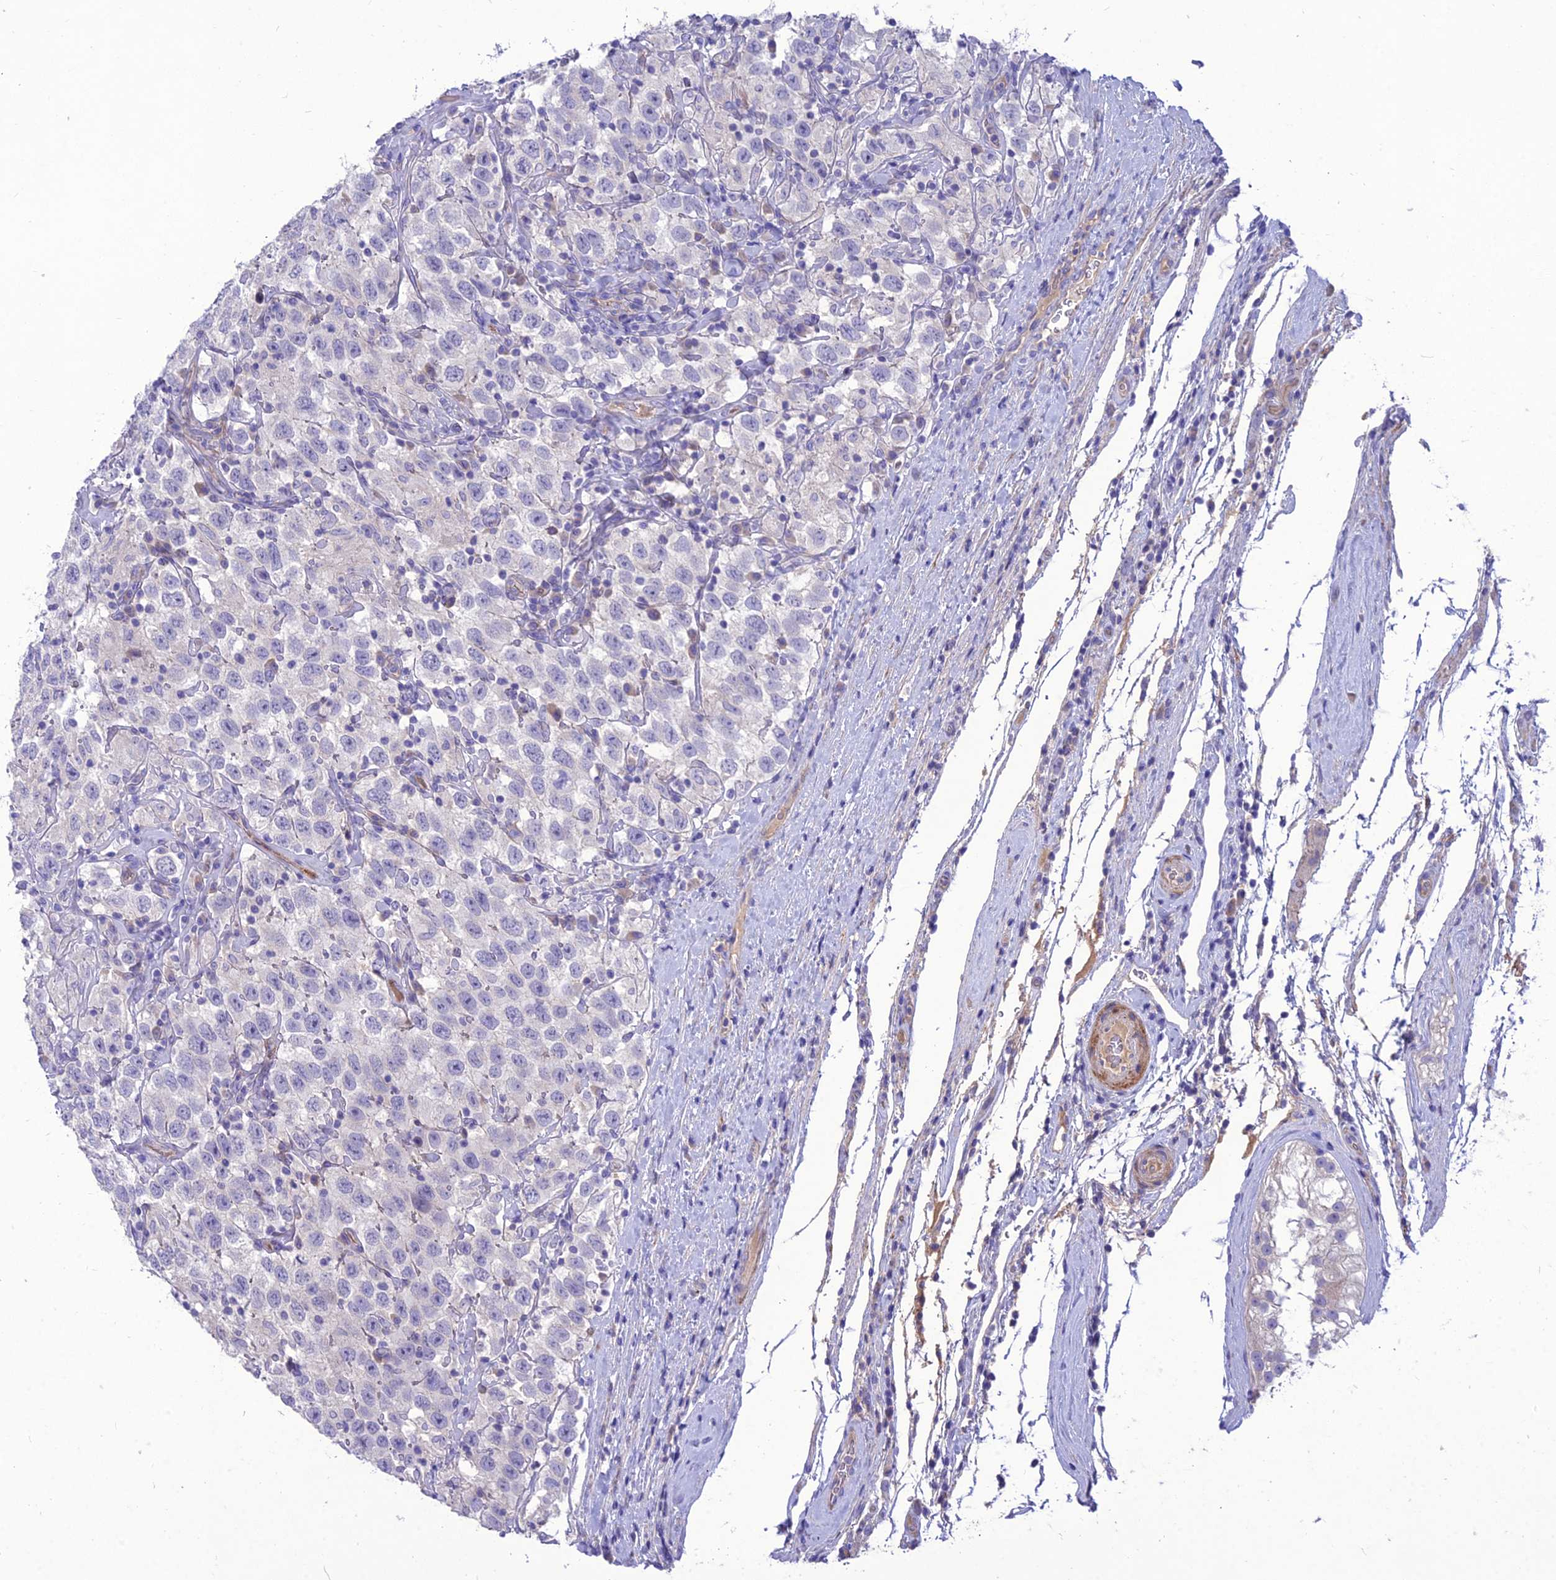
{"staining": {"intensity": "negative", "quantity": "none", "location": "none"}, "tissue": "testis cancer", "cell_type": "Tumor cells", "image_type": "cancer", "snomed": [{"axis": "morphology", "description": "Seminoma, NOS"}, {"axis": "topography", "description": "Testis"}], "caption": "Protein analysis of testis cancer (seminoma) demonstrates no significant expression in tumor cells.", "gene": "TEKT3", "patient": {"sex": "male", "age": 41}}